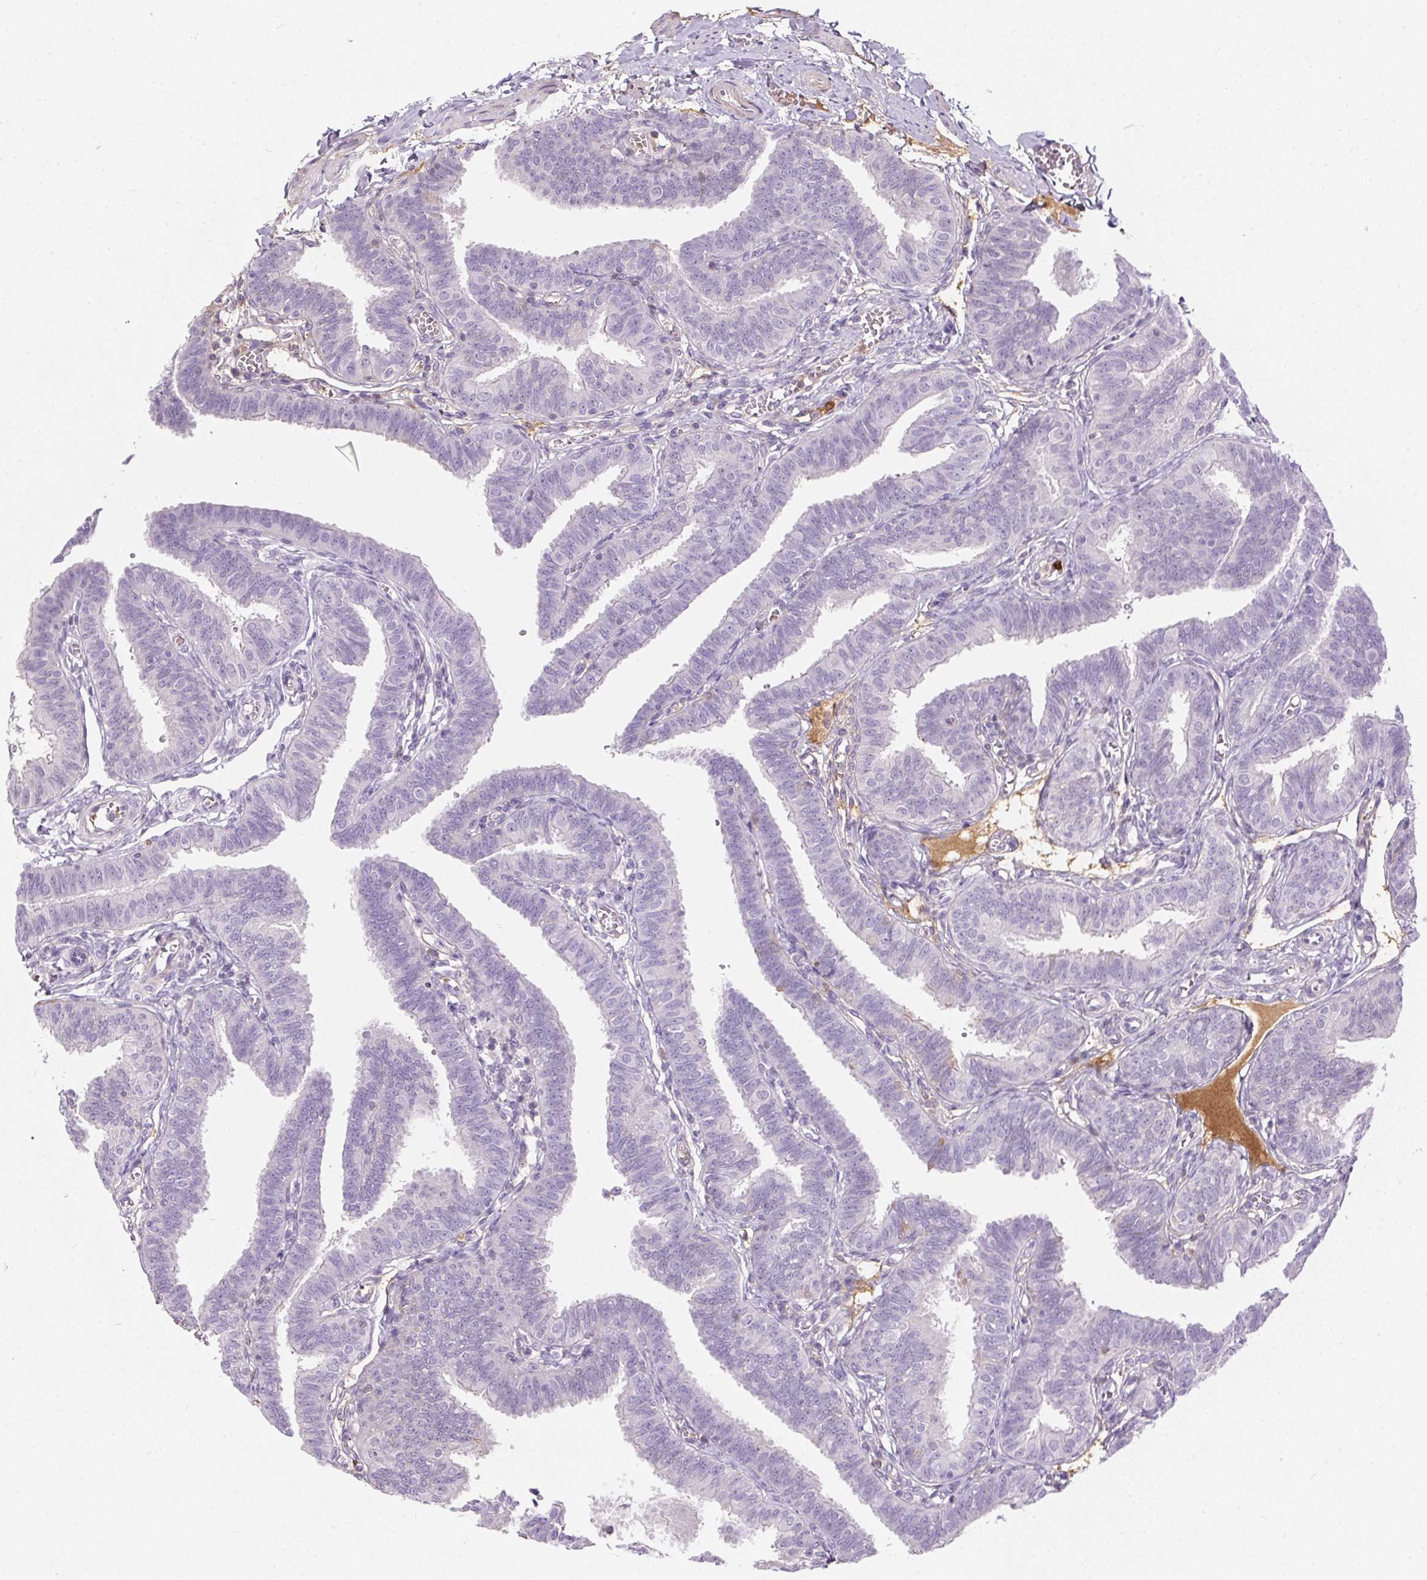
{"staining": {"intensity": "negative", "quantity": "none", "location": "none"}, "tissue": "fallopian tube", "cell_type": "Glandular cells", "image_type": "normal", "snomed": [{"axis": "morphology", "description": "Normal tissue, NOS"}, {"axis": "topography", "description": "Fallopian tube"}], "caption": "High magnification brightfield microscopy of normal fallopian tube stained with DAB (brown) and counterstained with hematoxylin (blue): glandular cells show no significant staining.", "gene": "ORM1", "patient": {"sex": "female", "age": 25}}